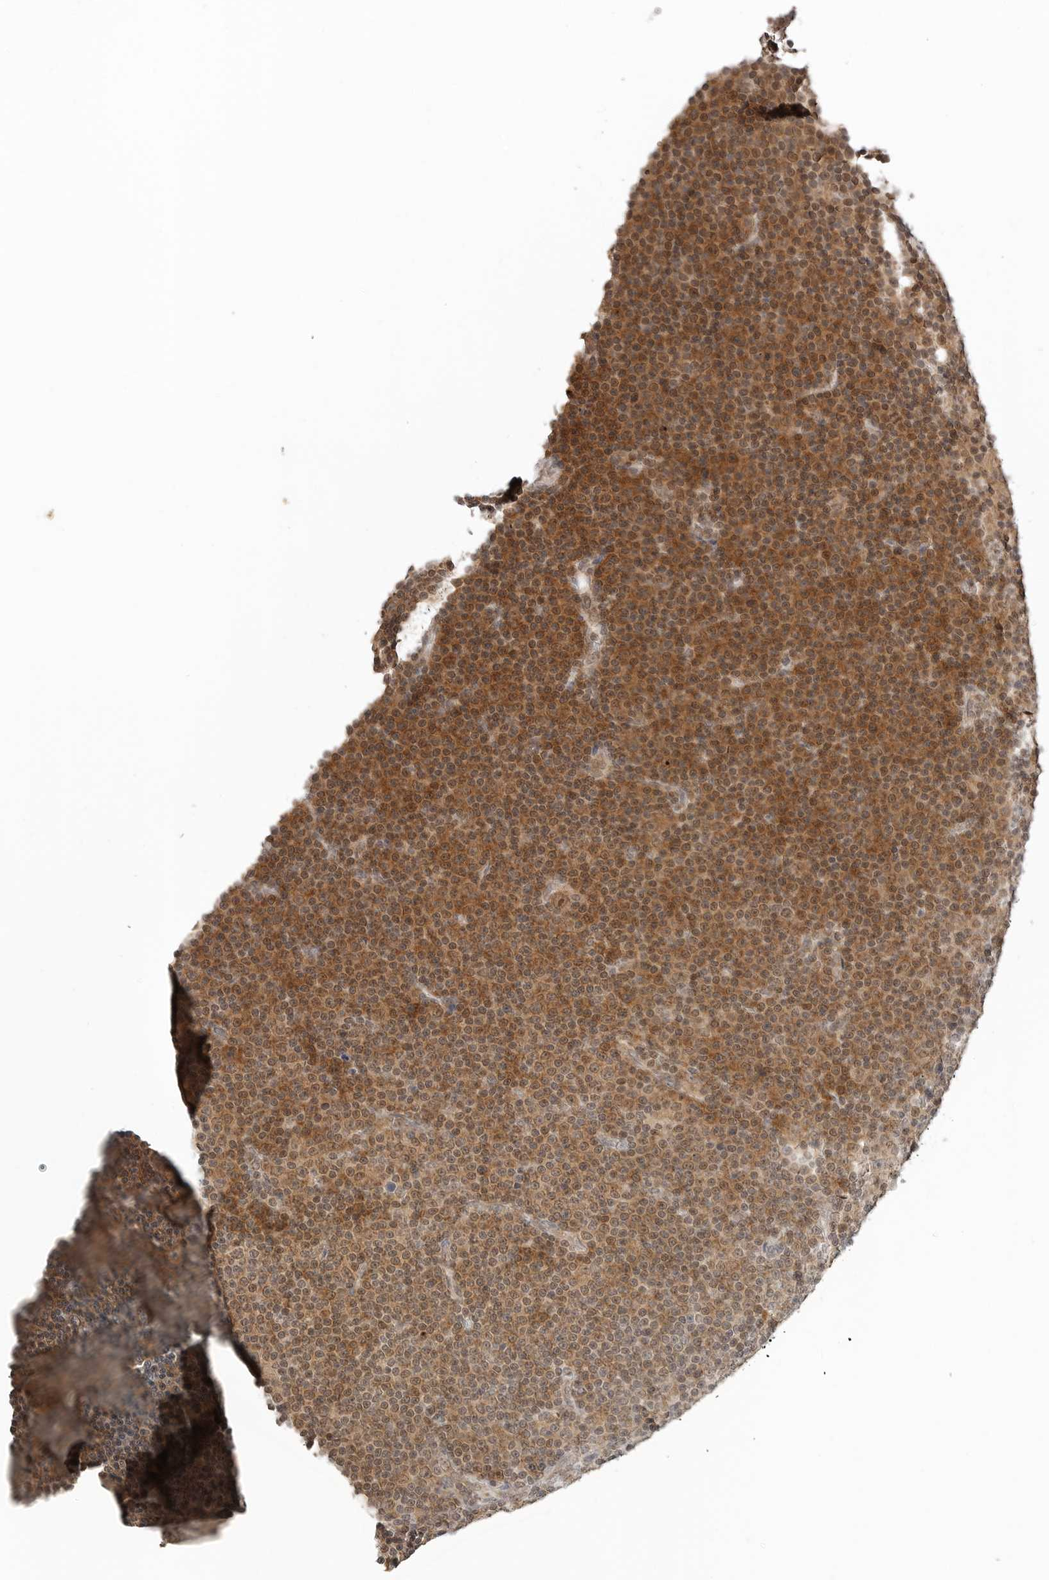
{"staining": {"intensity": "moderate", "quantity": ">75%", "location": "cytoplasmic/membranous,nuclear"}, "tissue": "lymphoma", "cell_type": "Tumor cells", "image_type": "cancer", "snomed": [{"axis": "morphology", "description": "Malignant lymphoma, non-Hodgkin's type, Low grade"}, {"axis": "topography", "description": "Lymph node"}], "caption": "Protein staining of malignant lymphoma, non-Hodgkin's type (low-grade) tissue shows moderate cytoplasmic/membranous and nuclear positivity in about >75% of tumor cells.", "gene": "METAP1", "patient": {"sex": "female", "age": 67}}